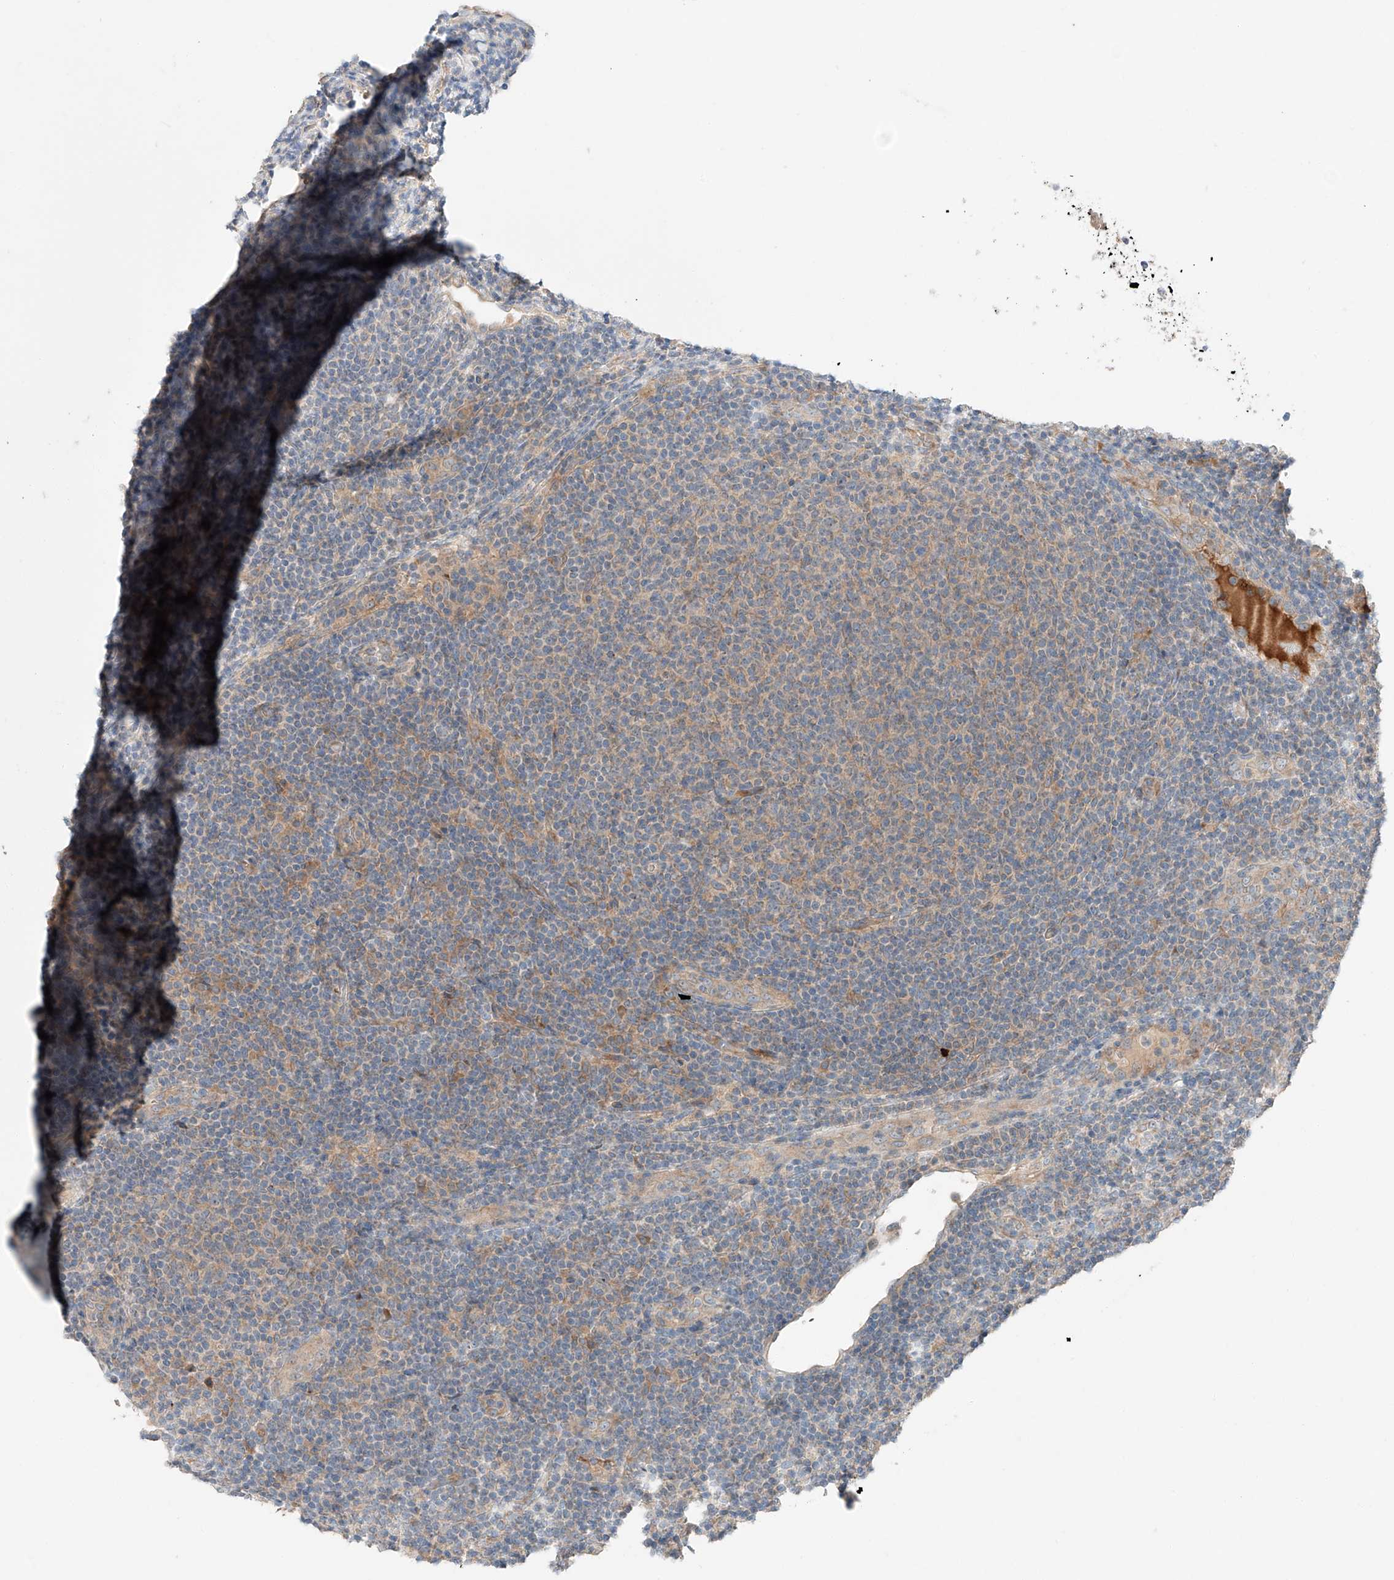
{"staining": {"intensity": "weak", "quantity": "25%-75%", "location": "cytoplasmic/membranous"}, "tissue": "lymphoma", "cell_type": "Tumor cells", "image_type": "cancer", "snomed": [{"axis": "morphology", "description": "Malignant lymphoma, non-Hodgkin's type, Low grade"}, {"axis": "topography", "description": "Lymph node"}], "caption": "Immunohistochemical staining of malignant lymphoma, non-Hodgkin's type (low-grade) reveals low levels of weak cytoplasmic/membranous expression in approximately 25%-75% of tumor cells.", "gene": "XPNPEP1", "patient": {"sex": "male", "age": 66}}